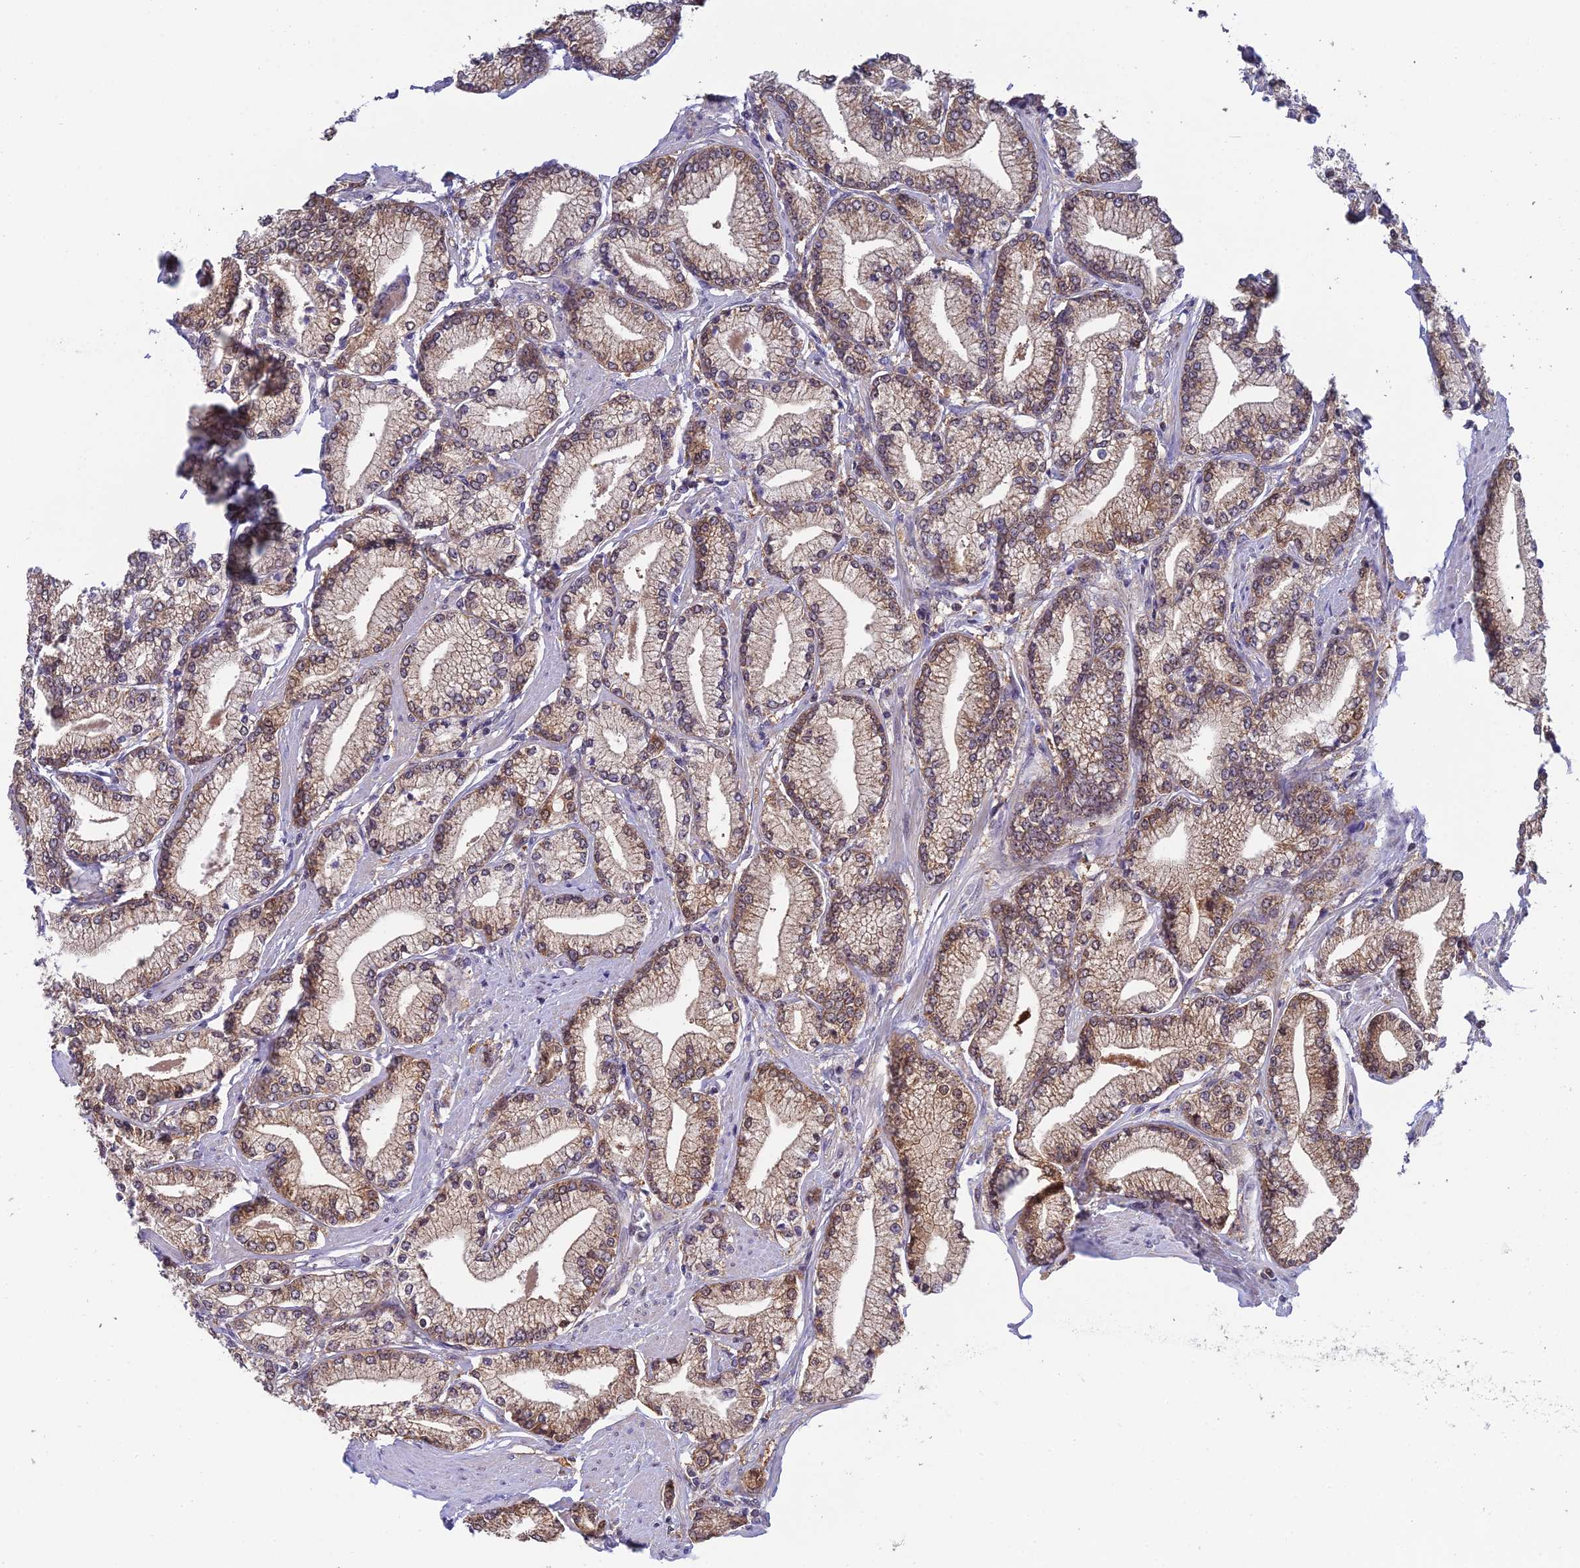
{"staining": {"intensity": "moderate", "quantity": ">75%", "location": "cytoplasmic/membranous"}, "tissue": "prostate cancer", "cell_type": "Tumor cells", "image_type": "cancer", "snomed": [{"axis": "morphology", "description": "Adenocarcinoma, High grade"}, {"axis": "topography", "description": "Prostate"}], "caption": "This image shows high-grade adenocarcinoma (prostate) stained with immunohistochemistry to label a protein in brown. The cytoplasmic/membranous of tumor cells show moderate positivity for the protein. Nuclei are counter-stained blue.", "gene": "ELOA2", "patient": {"sex": "male", "age": 67}}